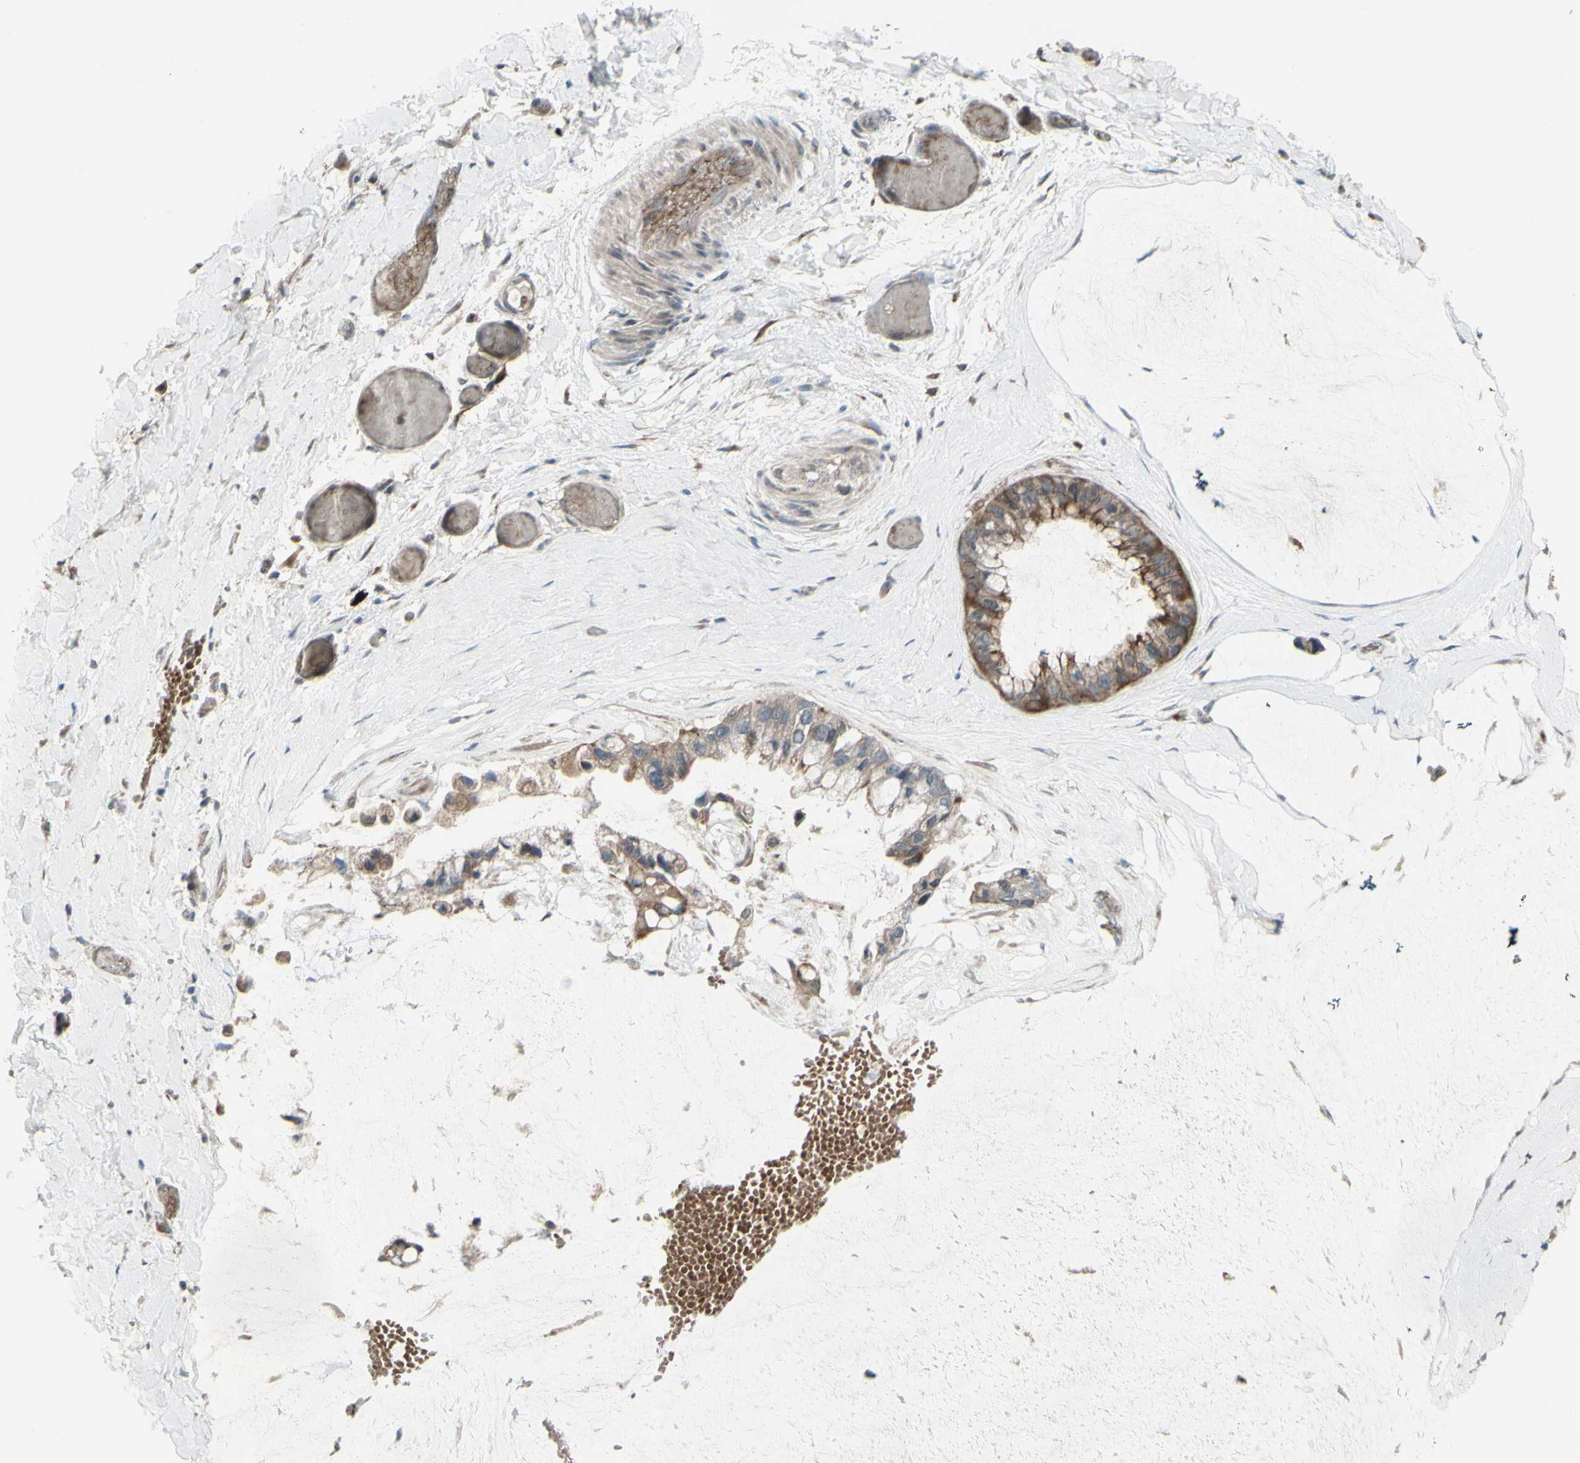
{"staining": {"intensity": "moderate", "quantity": ">75%", "location": "cytoplasmic/membranous"}, "tissue": "ovarian cancer", "cell_type": "Tumor cells", "image_type": "cancer", "snomed": [{"axis": "morphology", "description": "Cystadenocarcinoma, mucinous, NOS"}, {"axis": "topography", "description": "Ovary"}], "caption": "The micrograph demonstrates immunohistochemical staining of ovarian cancer. There is moderate cytoplasmic/membranous positivity is appreciated in approximately >75% of tumor cells.", "gene": "GRAMD1B", "patient": {"sex": "female", "age": 39}}